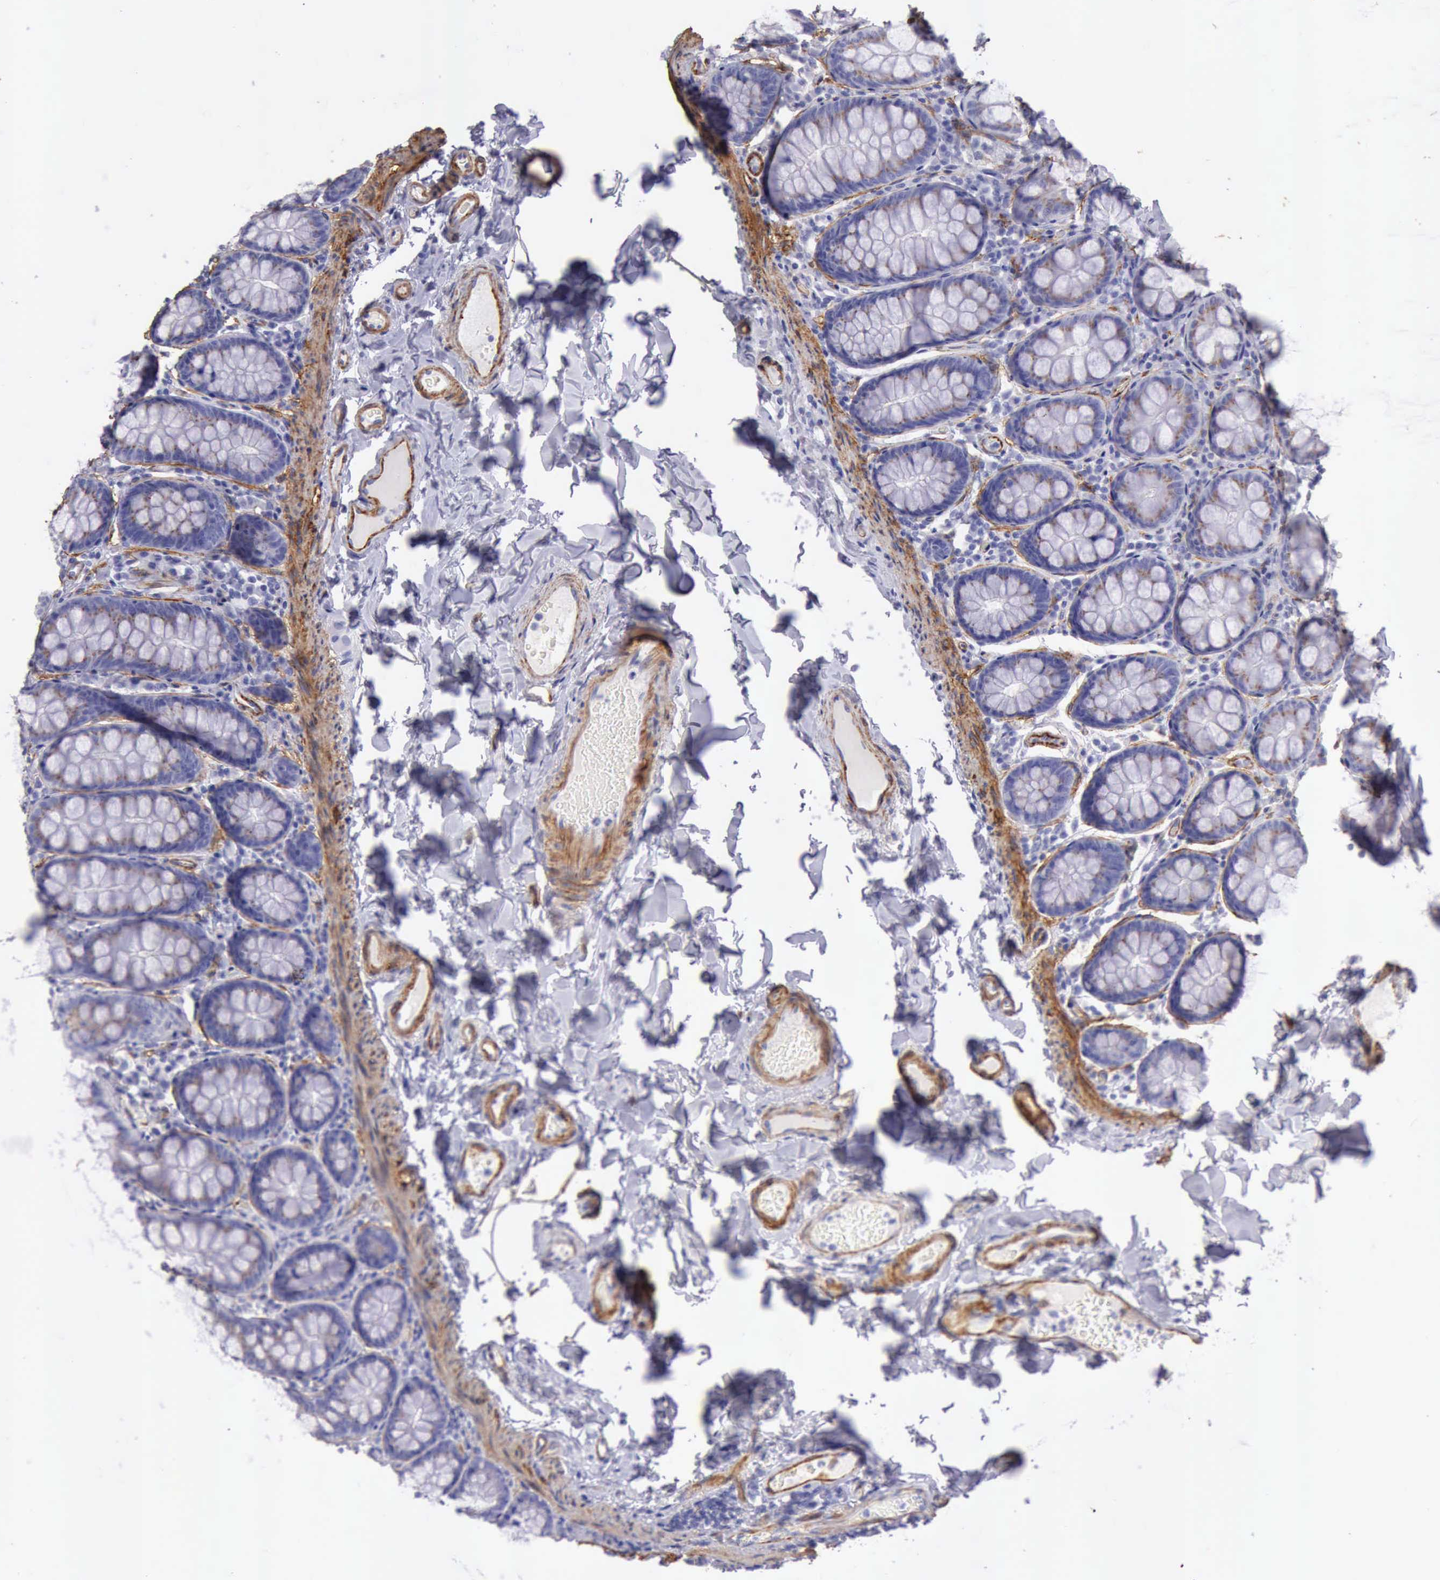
{"staining": {"intensity": "moderate", "quantity": ">75%", "location": "cytoplasmic/membranous"}, "tissue": "colon", "cell_type": "Endothelial cells", "image_type": "normal", "snomed": [{"axis": "morphology", "description": "Normal tissue, NOS"}, {"axis": "topography", "description": "Colon"}], "caption": "Protein positivity by immunohistochemistry (IHC) displays moderate cytoplasmic/membranous staining in approximately >75% of endothelial cells in normal colon. The staining was performed using DAB (3,3'-diaminobenzidine) to visualize the protein expression in brown, while the nuclei were stained in blue with hematoxylin (Magnification: 20x).", "gene": "AOC3", "patient": {"sex": "female", "age": 61}}